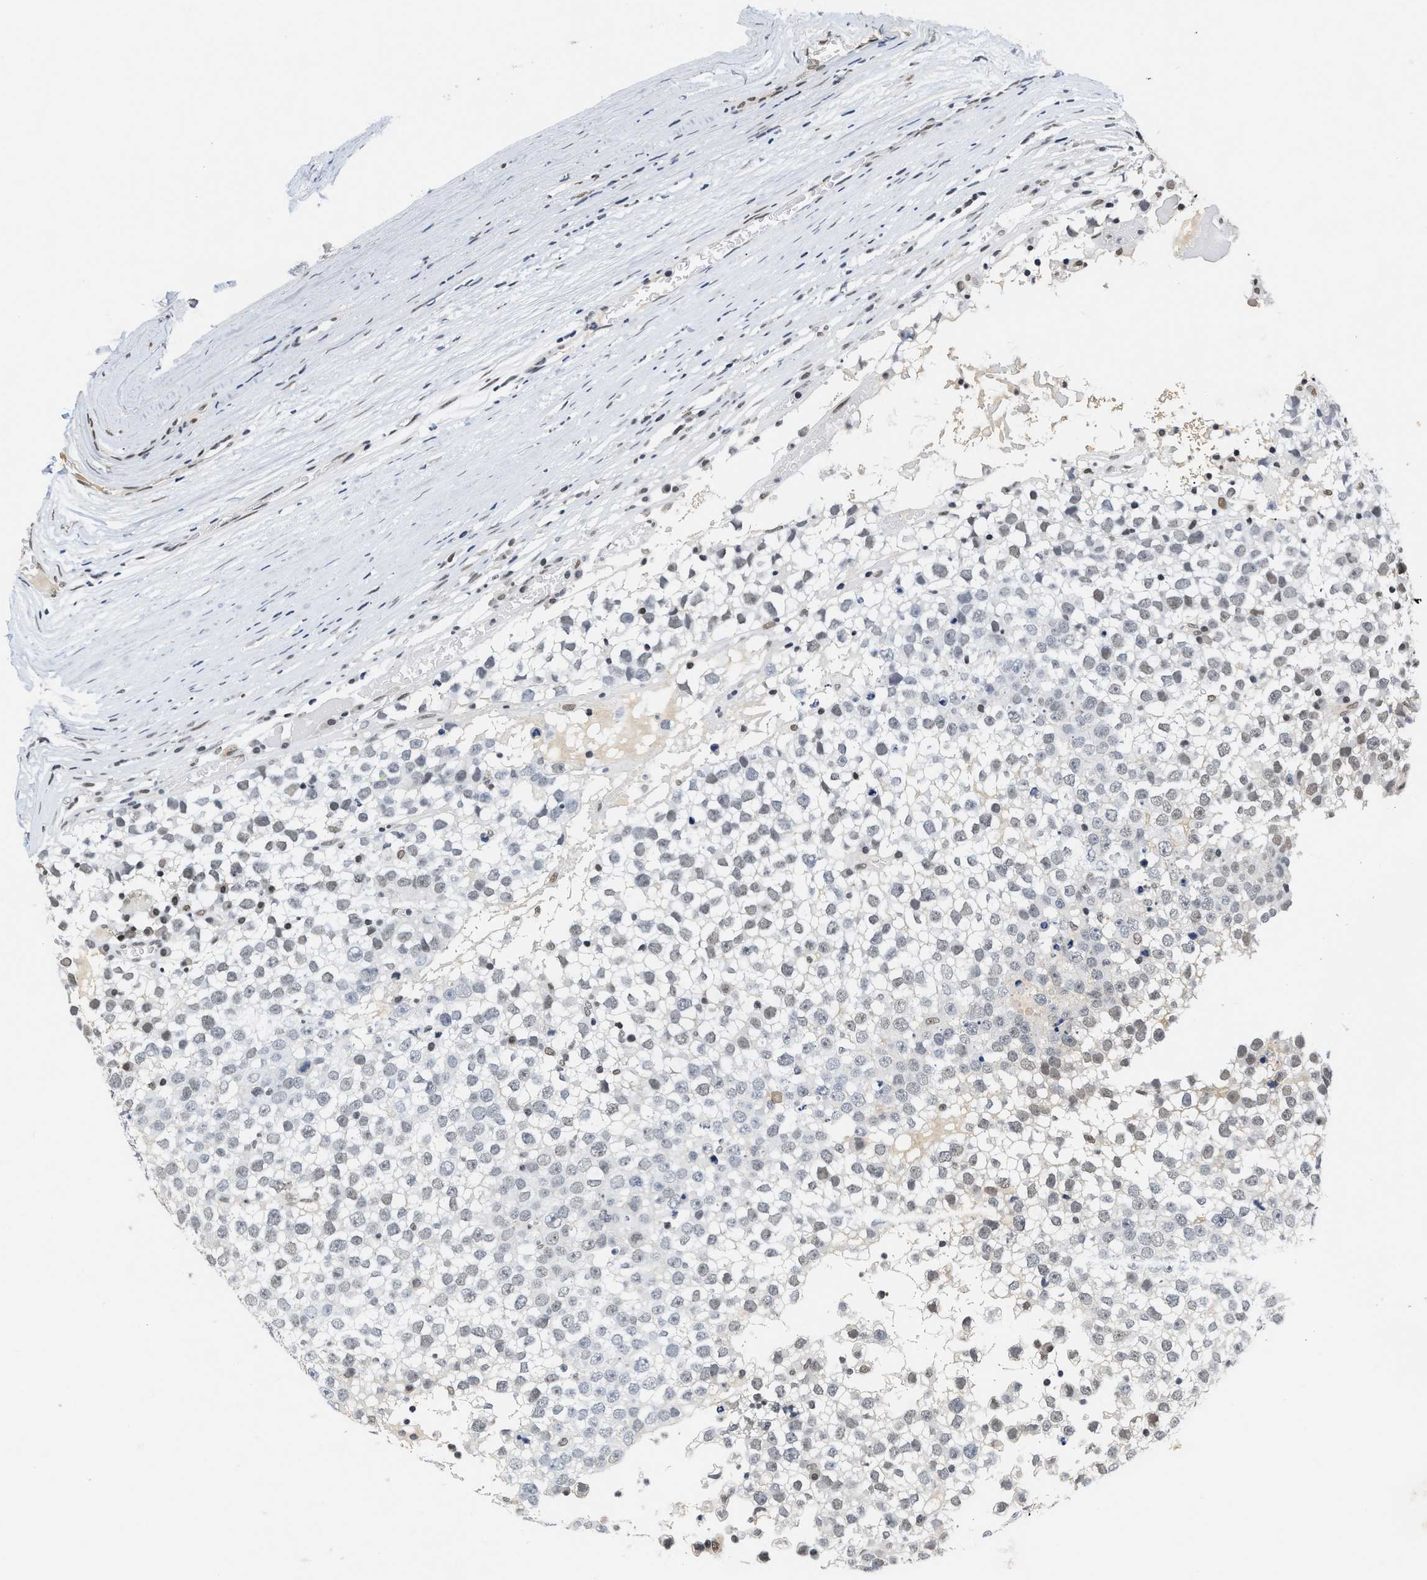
{"staining": {"intensity": "weak", "quantity": "<25%", "location": "nuclear"}, "tissue": "testis cancer", "cell_type": "Tumor cells", "image_type": "cancer", "snomed": [{"axis": "morphology", "description": "Seminoma, NOS"}, {"axis": "topography", "description": "Testis"}], "caption": "High magnification brightfield microscopy of testis cancer stained with DAB (brown) and counterstained with hematoxylin (blue): tumor cells show no significant positivity. (DAB immunohistochemistry visualized using brightfield microscopy, high magnification).", "gene": "INIP", "patient": {"sex": "male", "age": 65}}